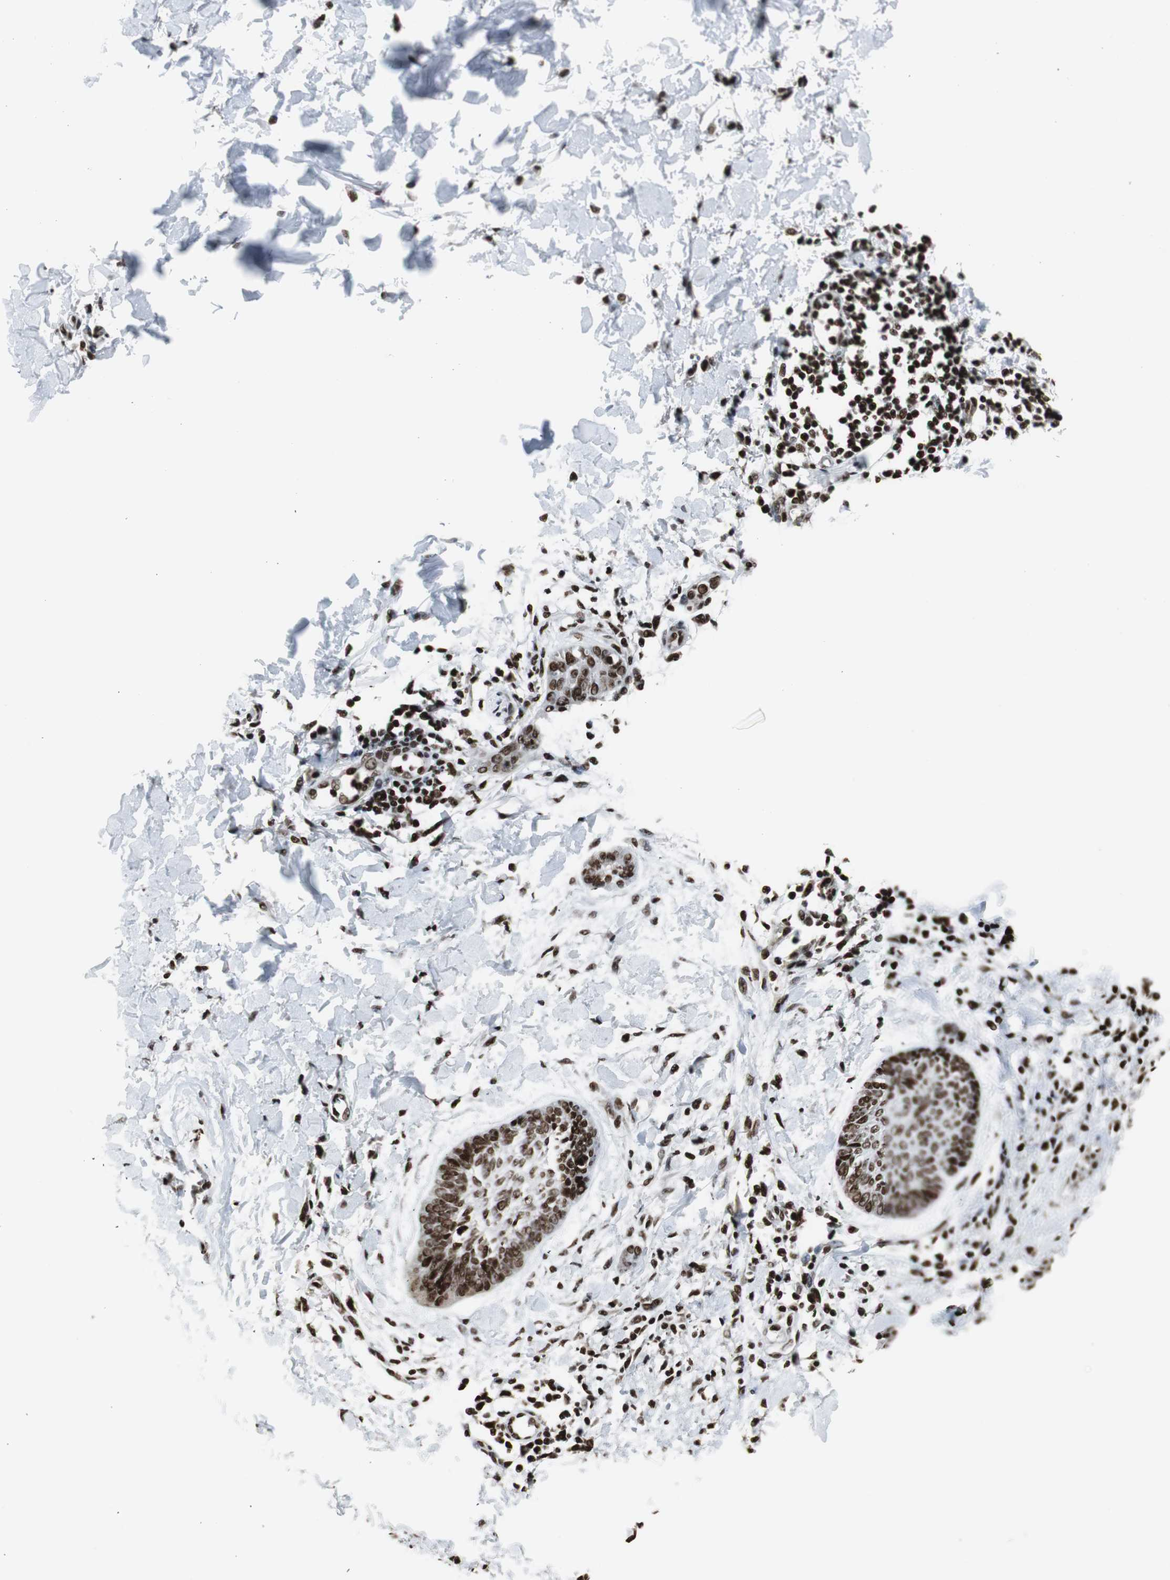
{"staining": {"intensity": "strong", "quantity": ">75%", "location": "nuclear"}, "tissue": "skin cancer", "cell_type": "Tumor cells", "image_type": "cancer", "snomed": [{"axis": "morphology", "description": "Normal tissue, NOS"}, {"axis": "morphology", "description": "Basal cell carcinoma"}, {"axis": "topography", "description": "Skin"}], "caption": "Immunohistochemical staining of human skin cancer demonstrates high levels of strong nuclear protein staining in approximately >75% of tumor cells.", "gene": "PARN", "patient": {"sex": "male", "age": 71}}